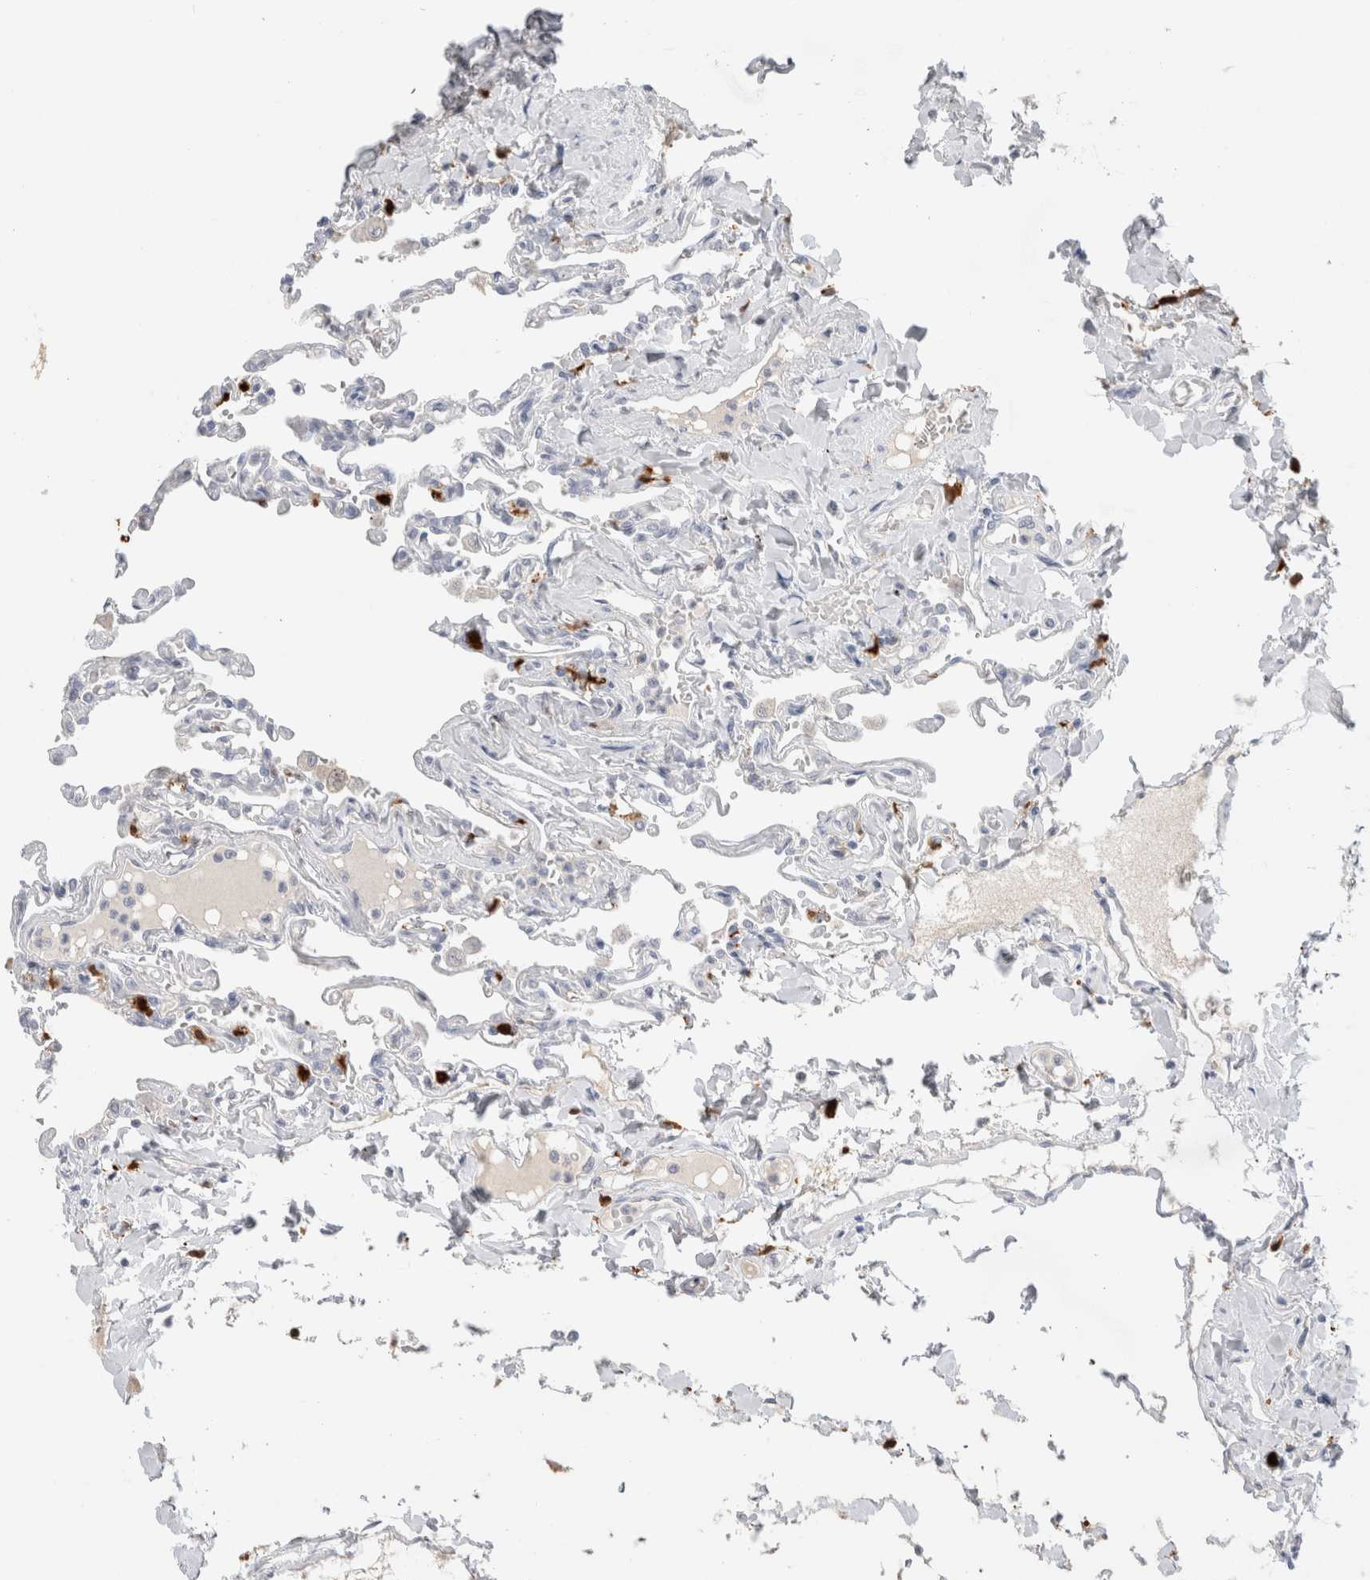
{"staining": {"intensity": "negative", "quantity": "none", "location": "none"}, "tissue": "lung", "cell_type": "Alveolar cells", "image_type": "normal", "snomed": [{"axis": "morphology", "description": "Normal tissue, NOS"}, {"axis": "topography", "description": "Lung"}], "caption": "DAB immunohistochemical staining of unremarkable lung demonstrates no significant staining in alveolar cells.", "gene": "HPGDS", "patient": {"sex": "male", "age": 21}}